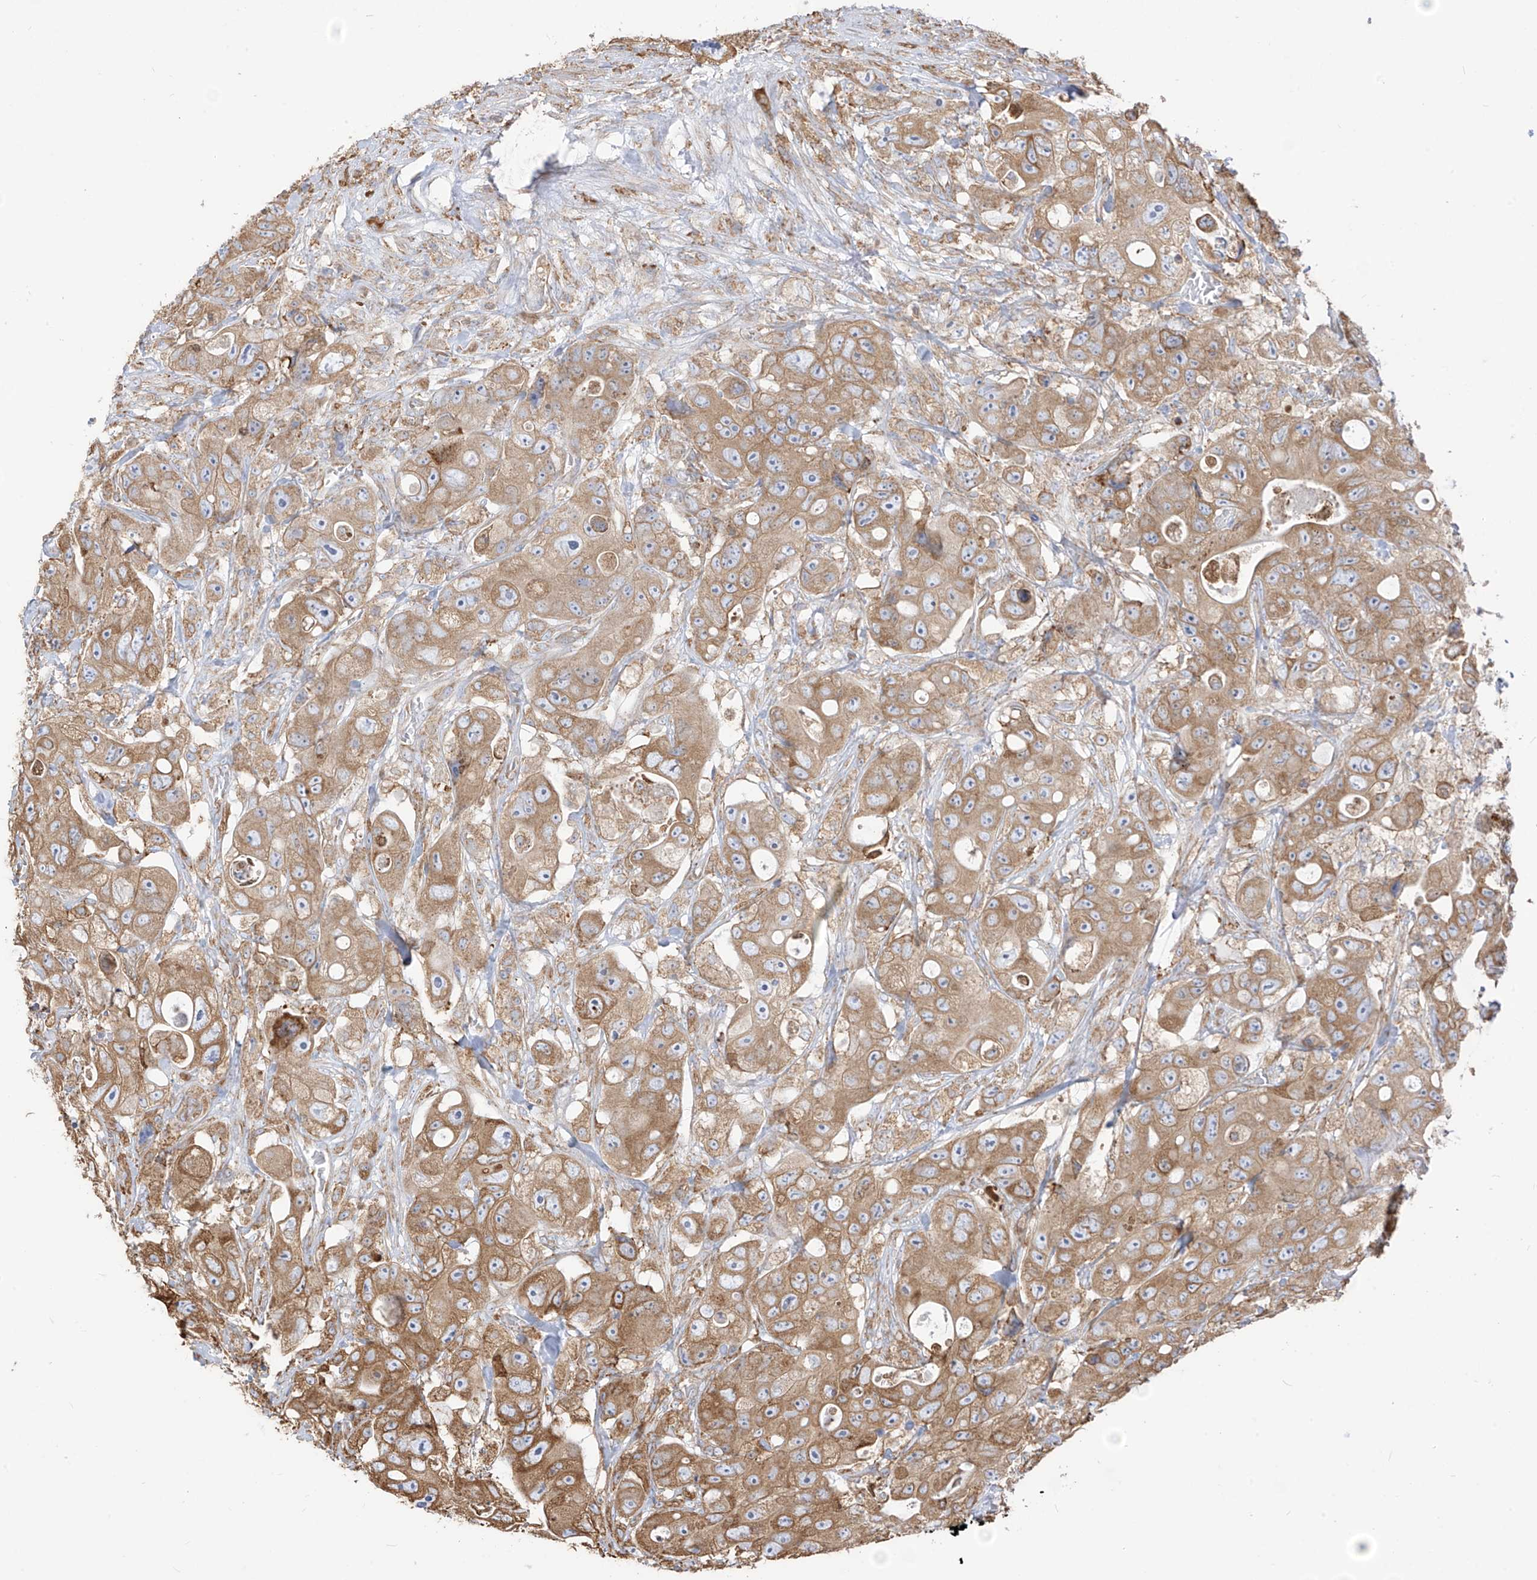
{"staining": {"intensity": "moderate", "quantity": ">75%", "location": "cytoplasmic/membranous"}, "tissue": "colorectal cancer", "cell_type": "Tumor cells", "image_type": "cancer", "snomed": [{"axis": "morphology", "description": "Adenocarcinoma, NOS"}, {"axis": "topography", "description": "Colon"}], "caption": "The photomicrograph displays a brown stain indicating the presence of a protein in the cytoplasmic/membranous of tumor cells in colorectal cancer.", "gene": "PDIA6", "patient": {"sex": "female", "age": 46}}